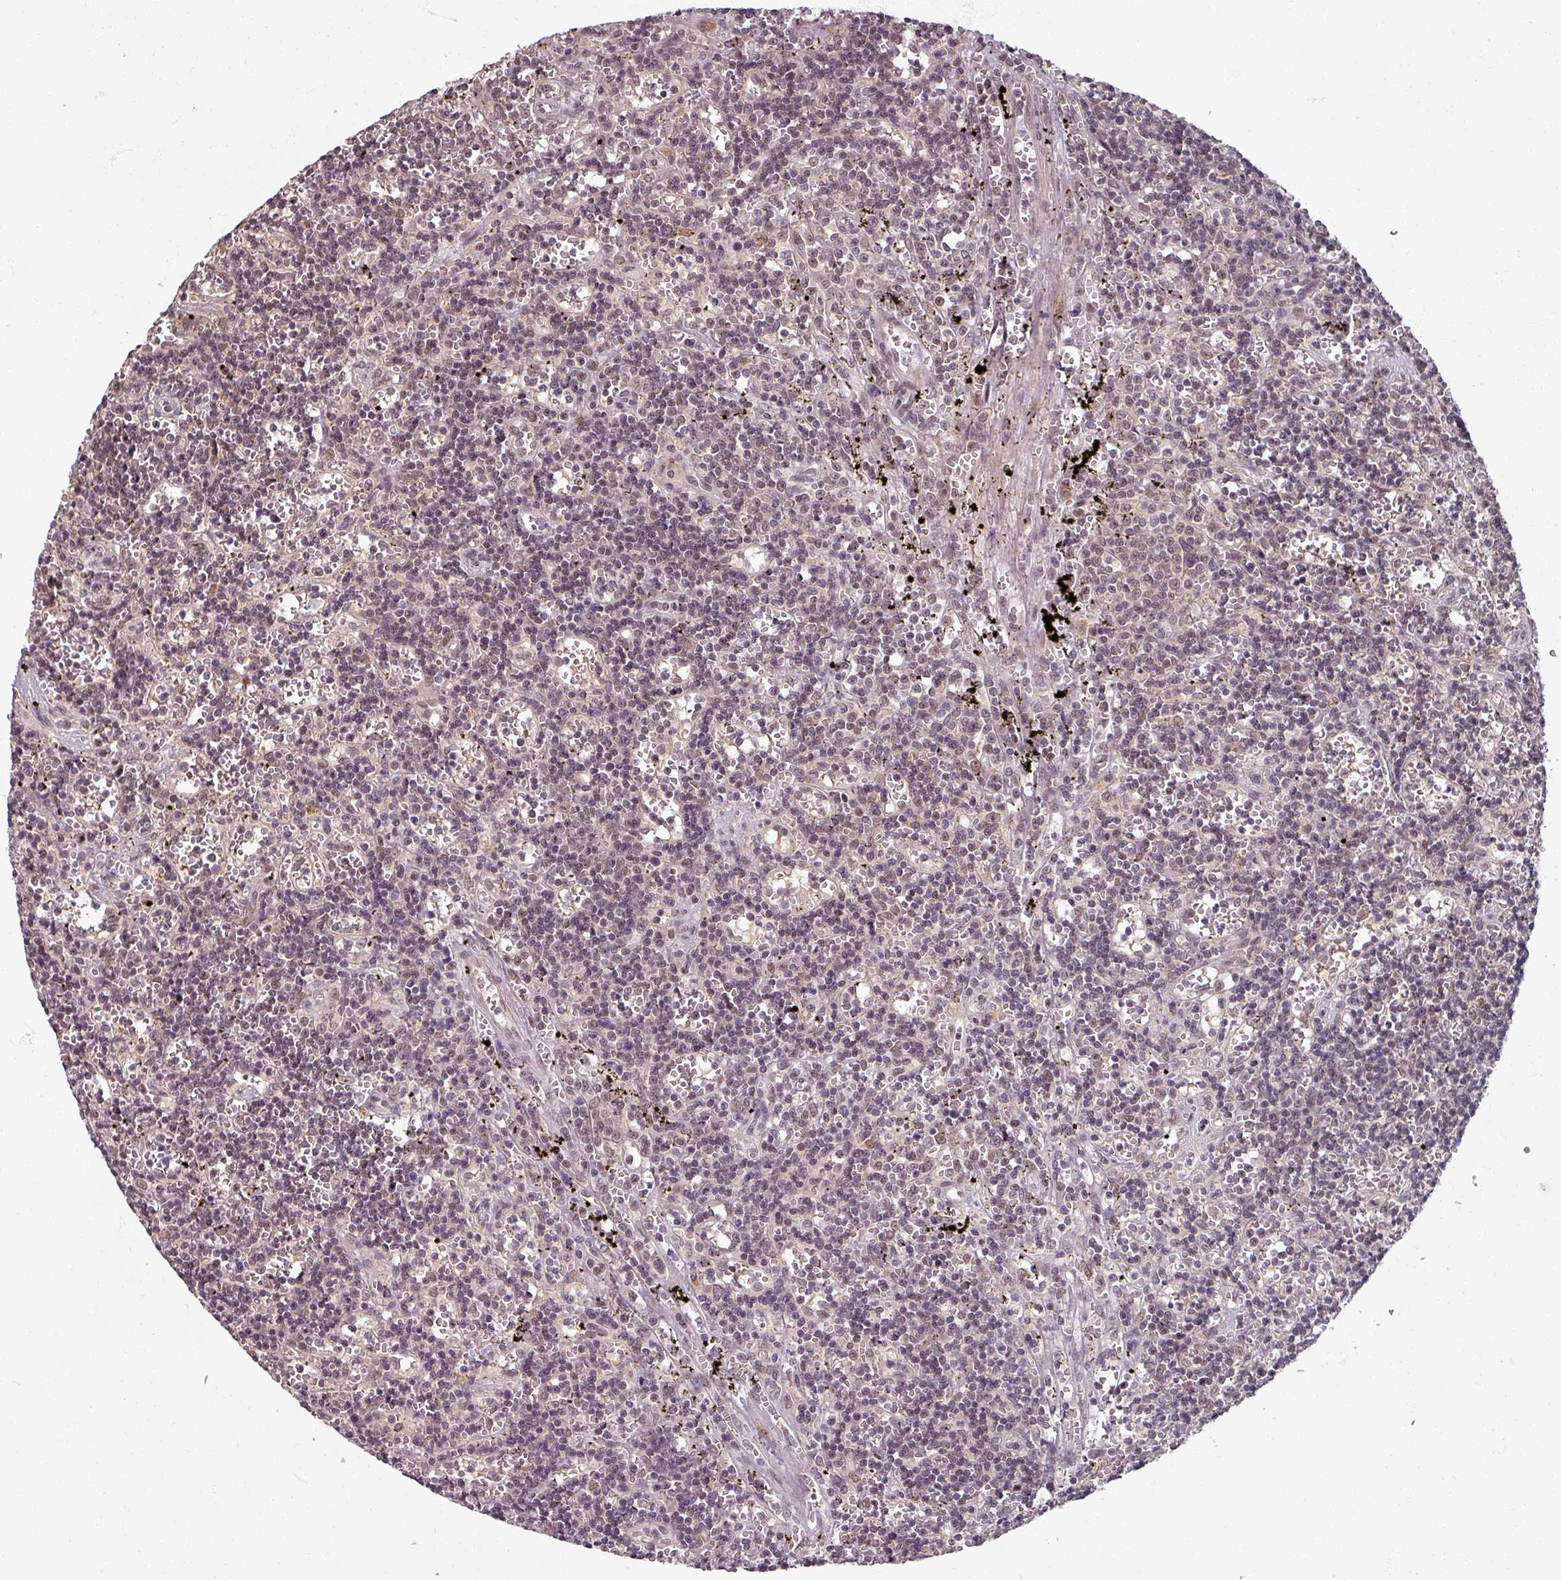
{"staining": {"intensity": "negative", "quantity": "none", "location": "none"}, "tissue": "lymphoma", "cell_type": "Tumor cells", "image_type": "cancer", "snomed": [{"axis": "morphology", "description": "Malignant lymphoma, non-Hodgkin's type, Low grade"}, {"axis": "topography", "description": "Spleen"}], "caption": "High magnification brightfield microscopy of lymphoma stained with DAB (brown) and counterstained with hematoxylin (blue): tumor cells show no significant positivity.", "gene": "POLR2G", "patient": {"sex": "male", "age": 60}}